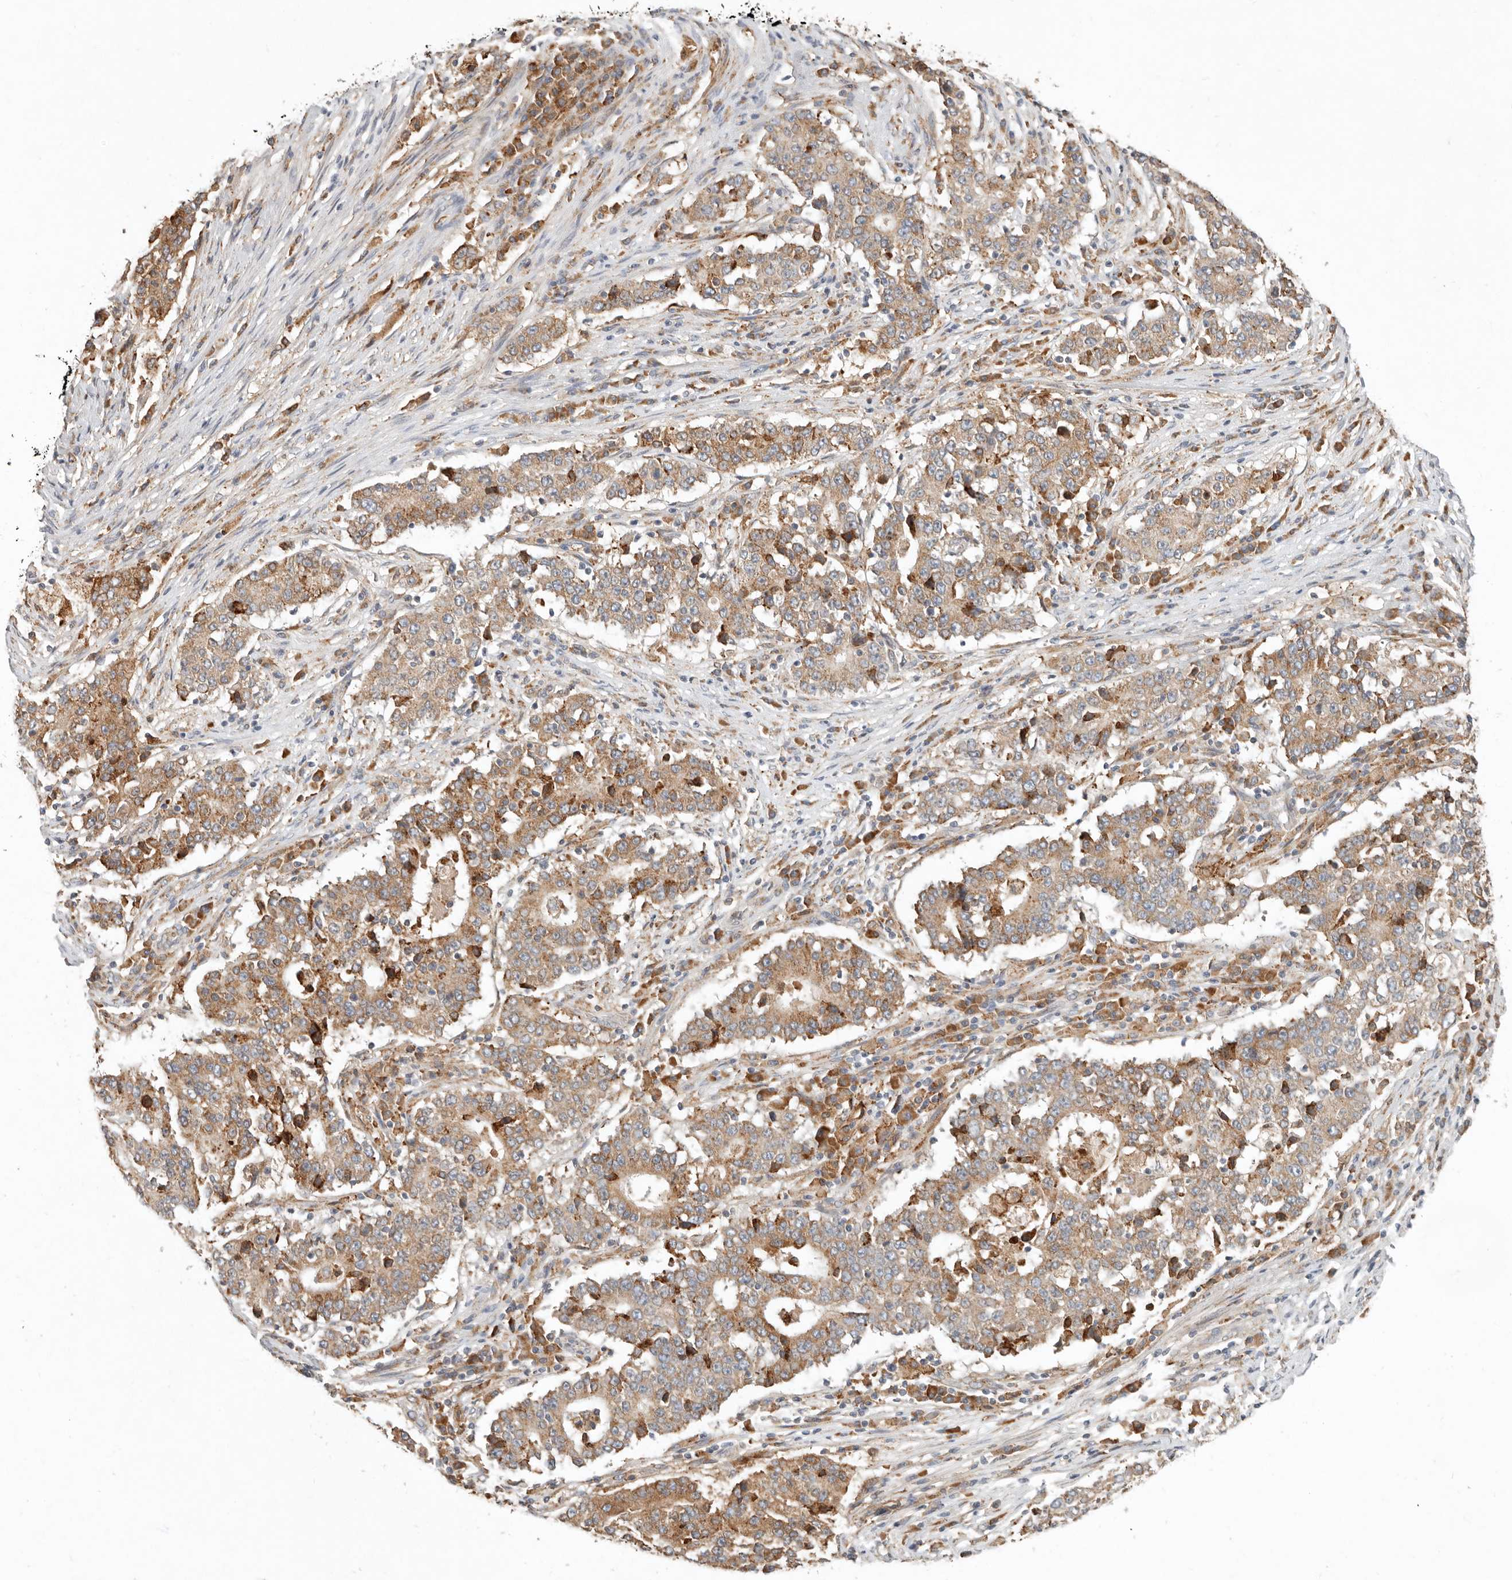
{"staining": {"intensity": "moderate", "quantity": ">75%", "location": "cytoplasmic/membranous"}, "tissue": "stomach cancer", "cell_type": "Tumor cells", "image_type": "cancer", "snomed": [{"axis": "morphology", "description": "Adenocarcinoma, NOS"}, {"axis": "topography", "description": "Stomach"}], "caption": "DAB immunohistochemical staining of human stomach cancer (adenocarcinoma) reveals moderate cytoplasmic/membranous protein positivity in about >75% of tumor cells. (IHC, brightfield microscopy, high magnification).", "gene": "ARHGEF10L", "patient": {"sex": "male", "age": 59}}